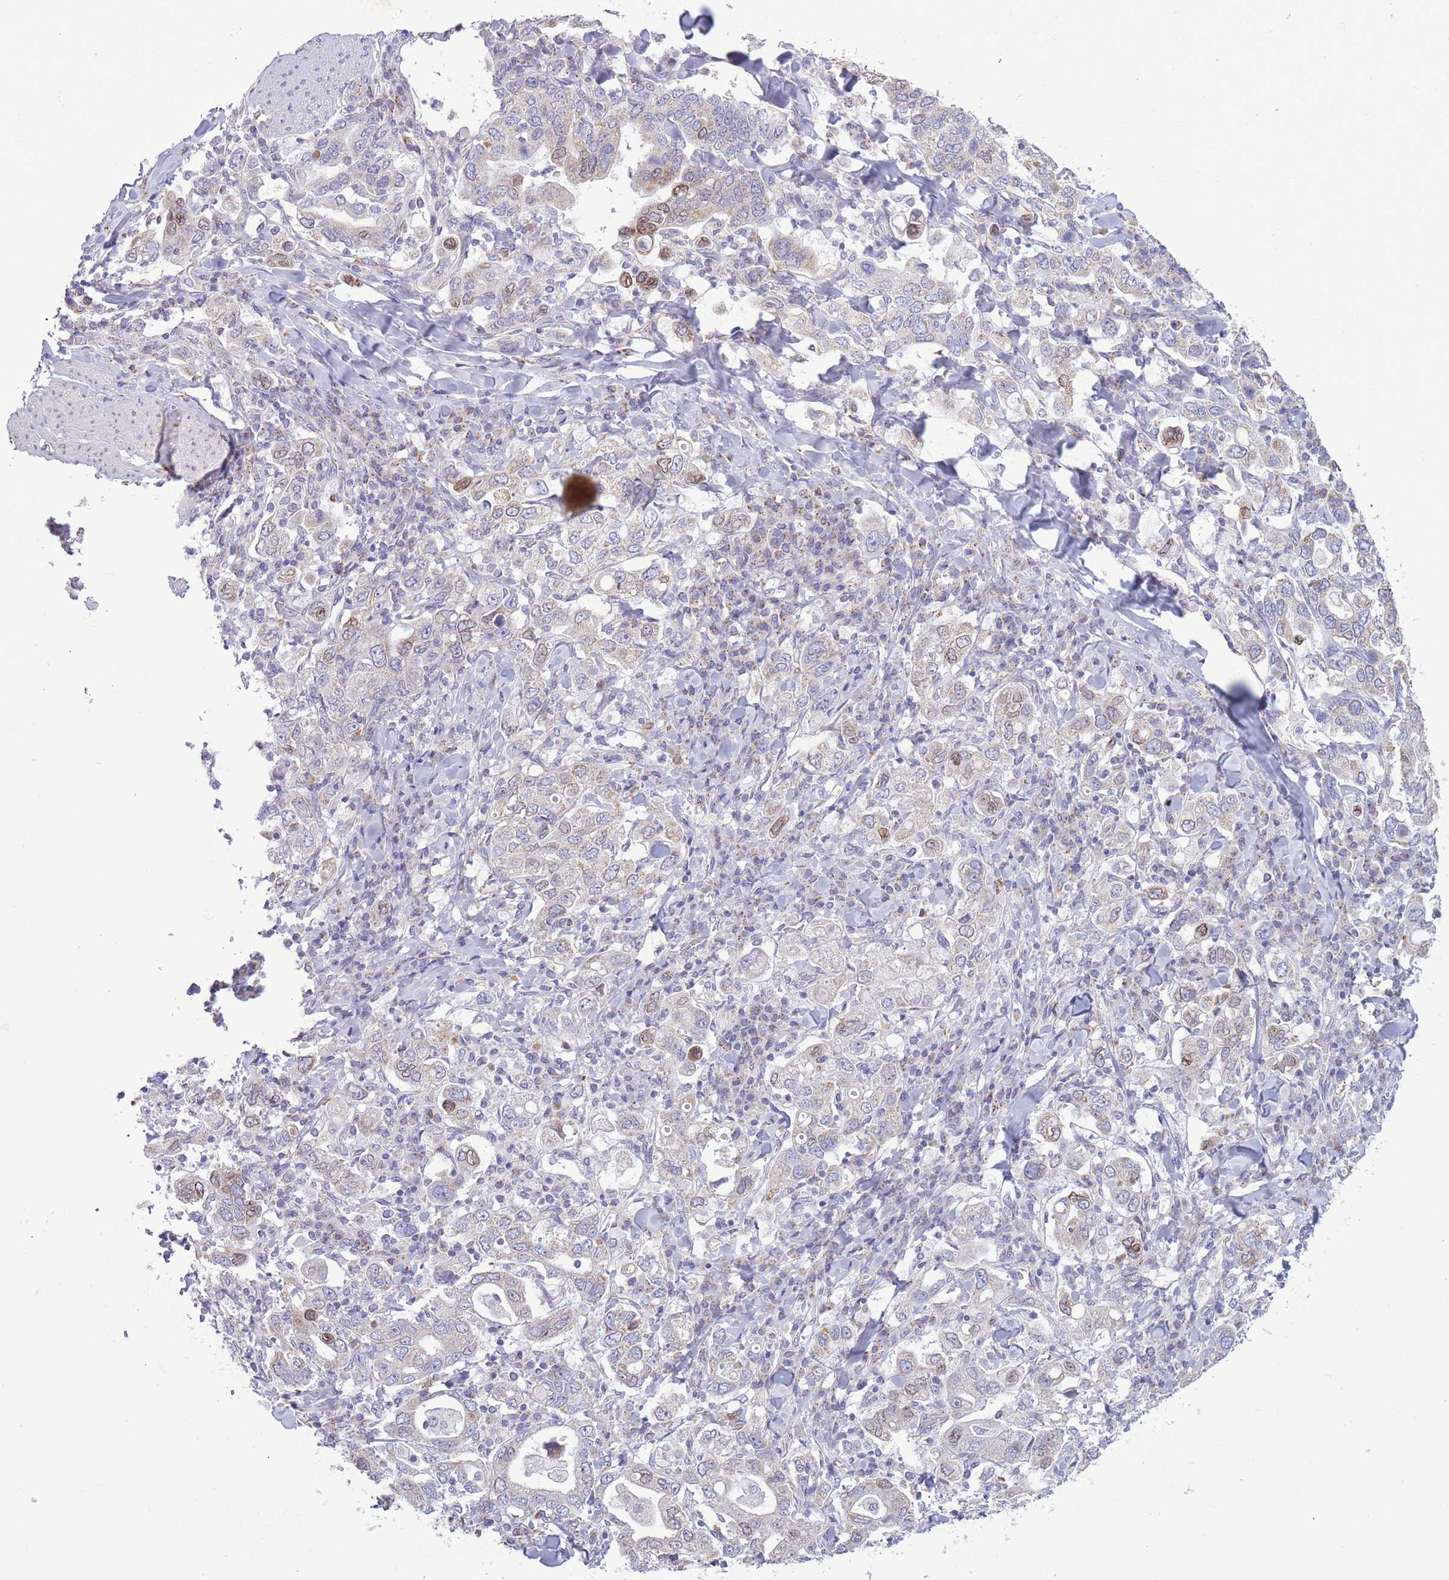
{"staining": {"intensity": "moderate", "quantity": "<25%", "location": "nuclear"}, "tissue": "stomach cancer", "cell_type": "Tumor cells", "image_type": "cancer", "snomed": [{"axis": "morphology", "description": "Adenocarcinoma, NOS"}, {"axis": "topography", "description": "Stomach, upper"}], "caption": "A photomicrograph of stomach cancer (adenocarcinoma) stained for a protein exhibits moderate nuclear brown staining in tumor cells. (DAB (3,3'-diaminobenzidine) = brown stain, brightfield microscopy at high magnification).", "gene": "PDHA1", "patient": {"sex": "male", "age": 62}}